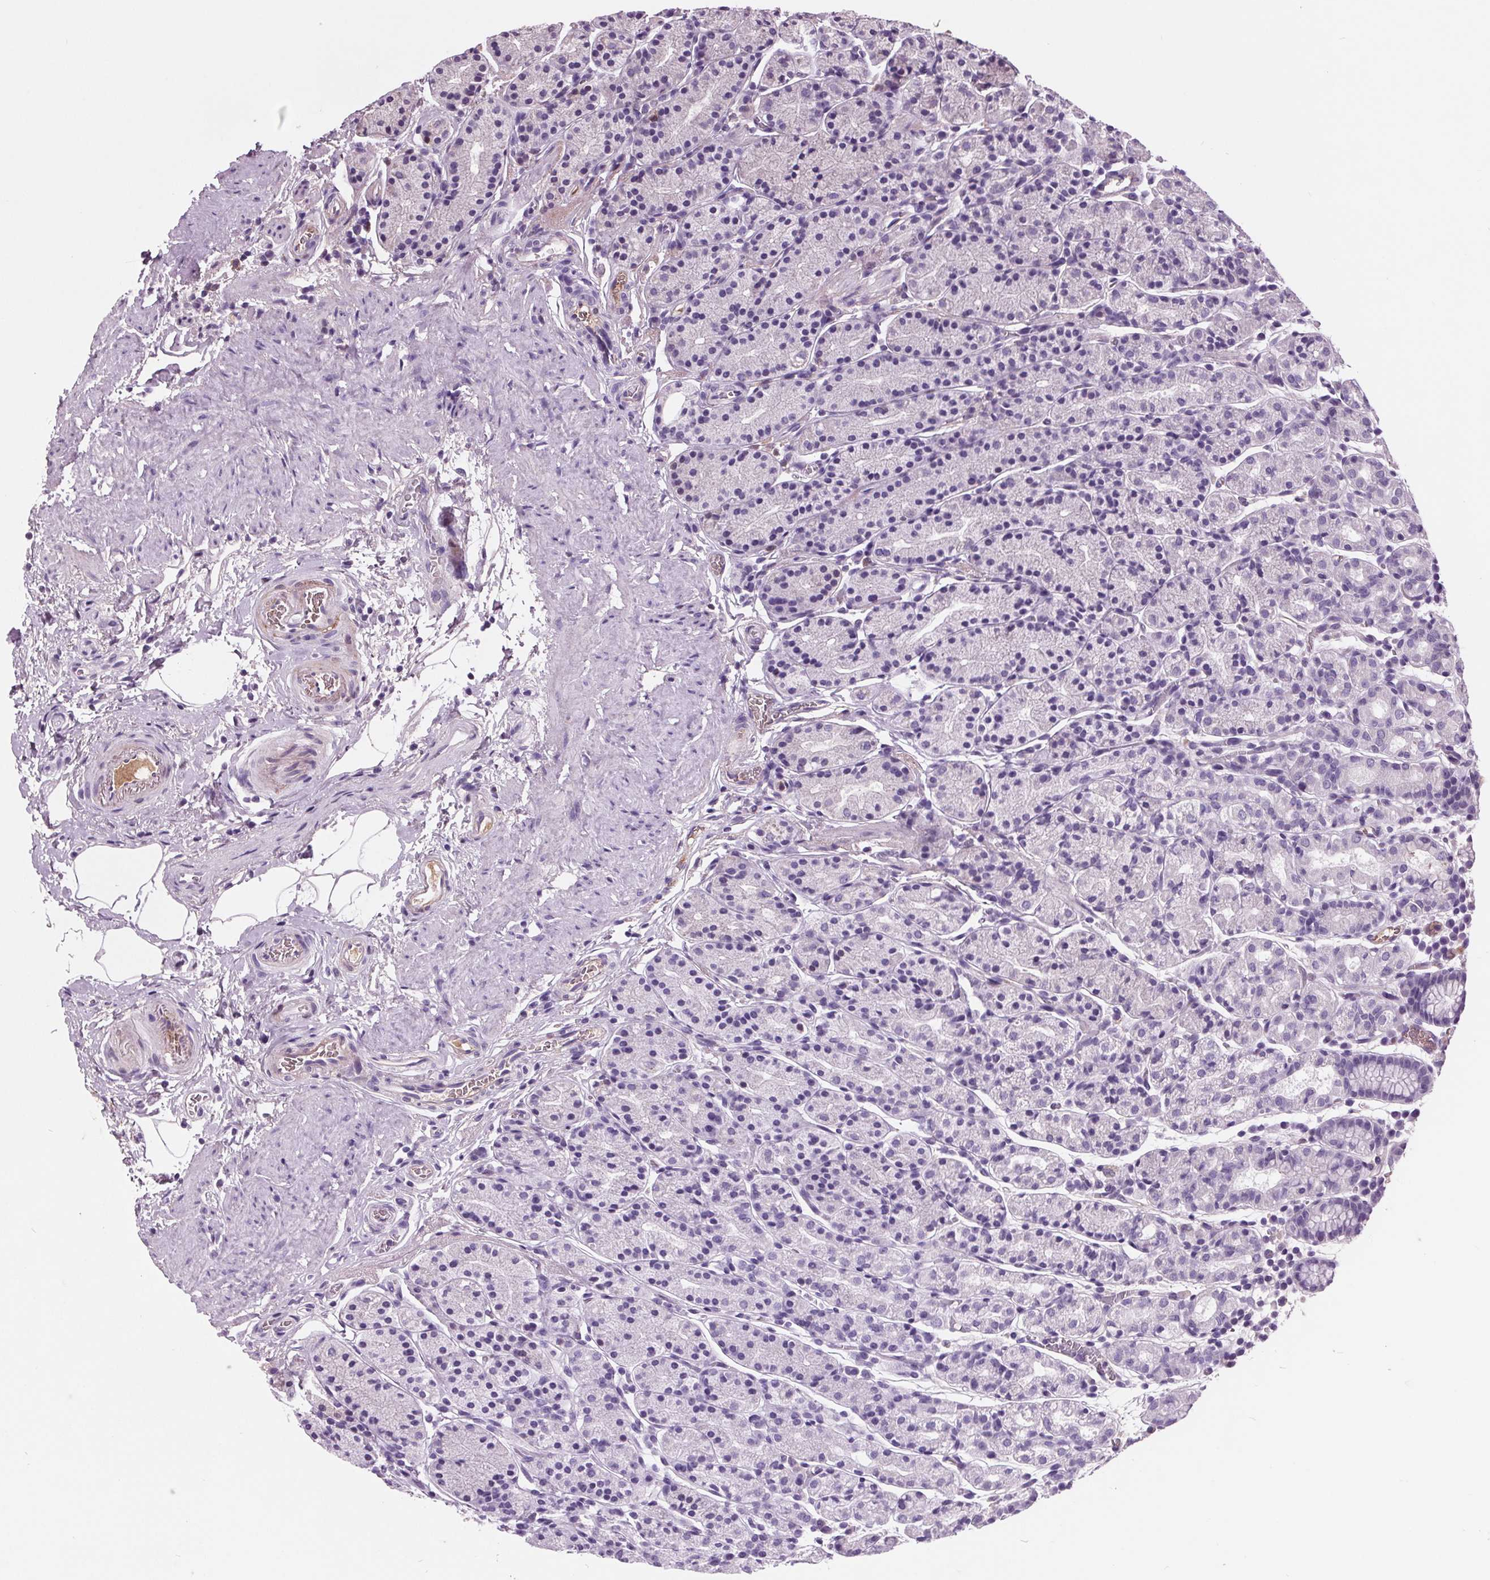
{"staining": {"intensity": "negative", "quantity": "none", "location": "none"}, "tissue": "stomach", "cell_type": "Glandular cells", "image_type": "normal", "snomed": [{"axis": "morphology", "description": "Normal tissue, NOS"}, {"axis": "topography", "description": "Stomach, upper"}, {"axis": "topography", "description": "Stomach"}], "caption": "Immunohistochemical staining of benign human stomach demonstrates no significant expression in glandular cells. (Brightfield microscopy of DAB immunohistochemistry at high magnification).", "gene": "C6", "patient": {"sex": "male", "age": 62}}